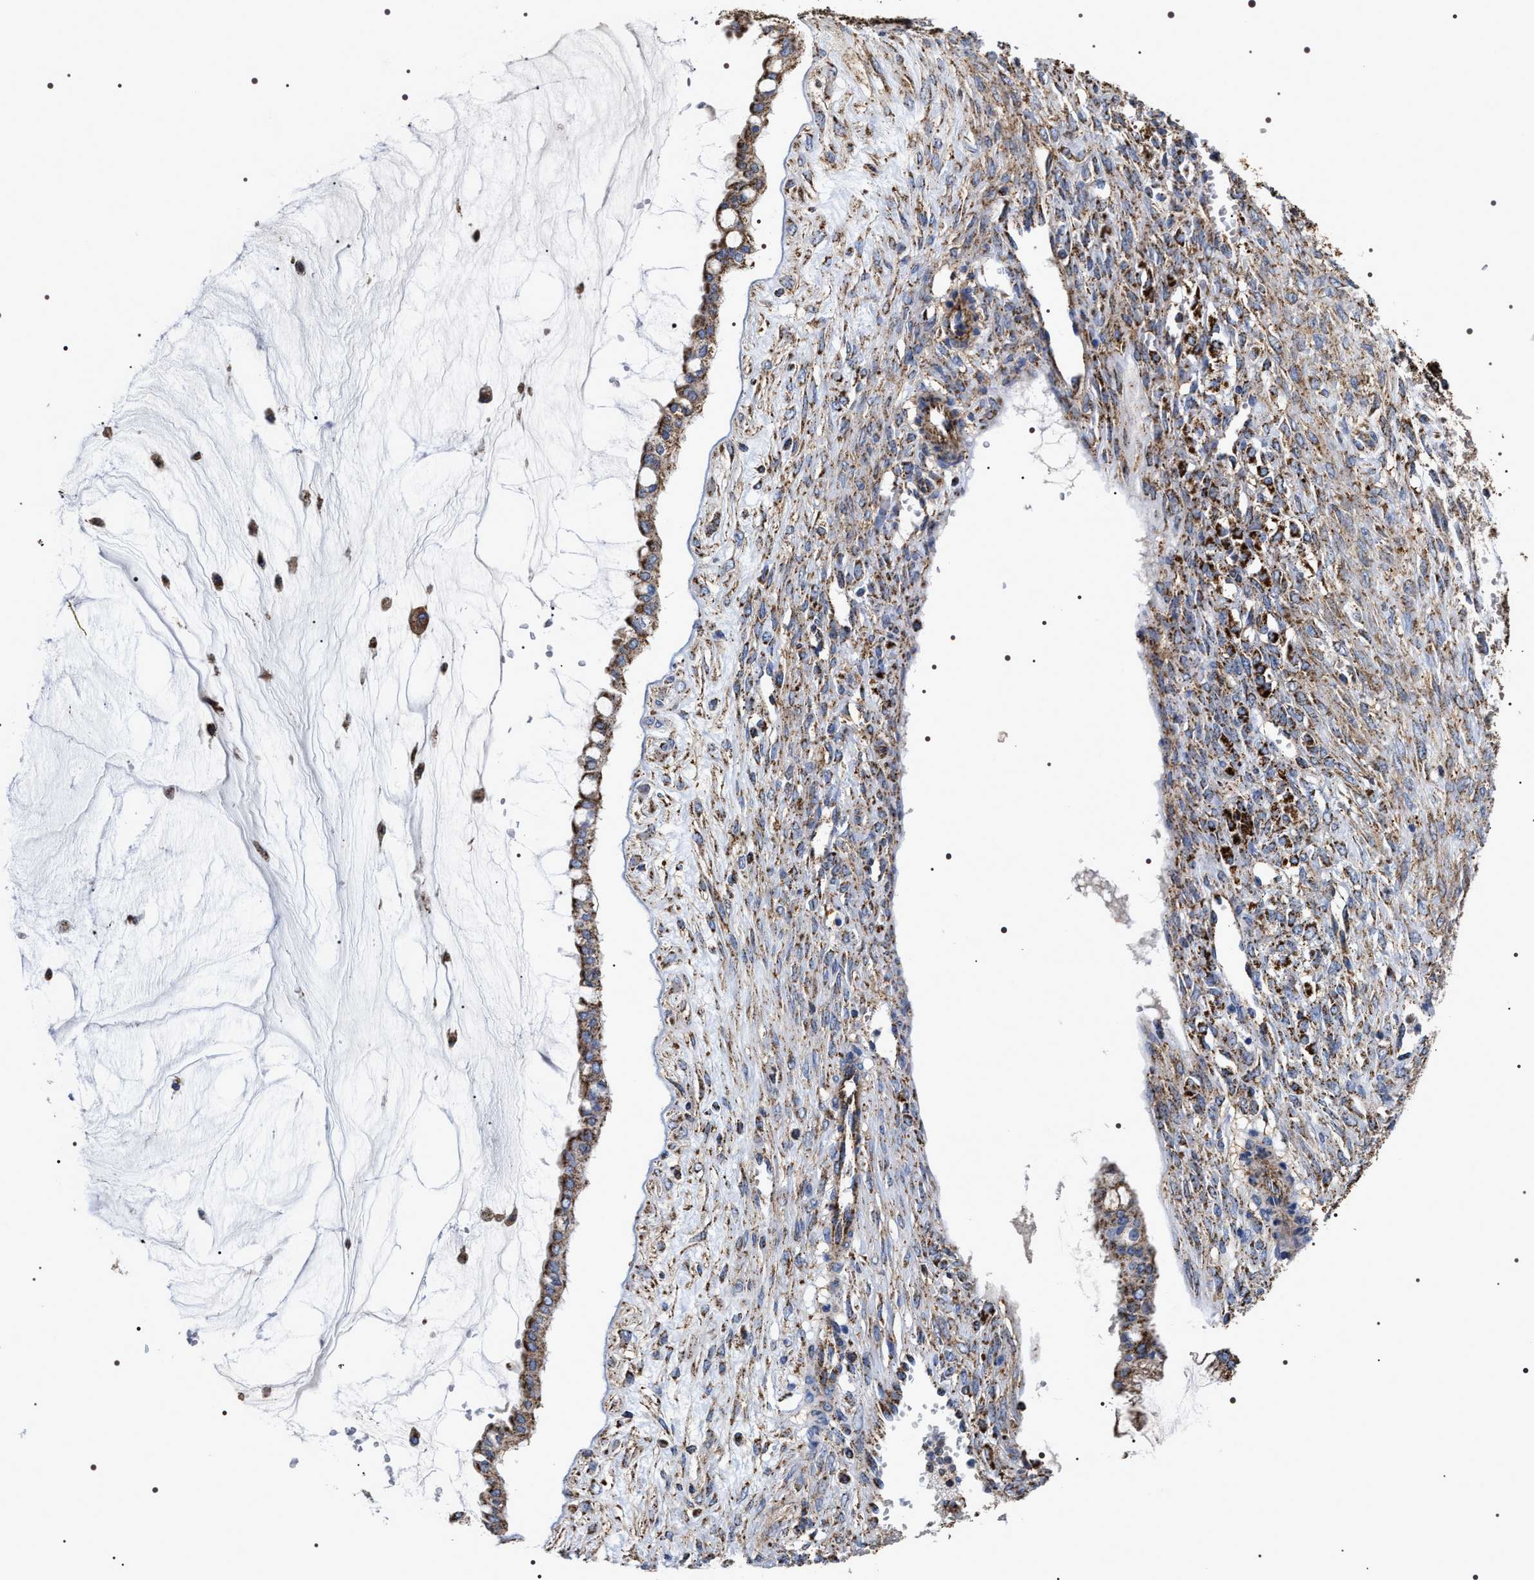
{"staining": {"intensity": "strong", "quantity": ">75%", "location": "cytoplasmic/membranous"}, "tissue": "ovarian cancer", "cell_type": "Tumor cells", "image_type": "cancer", "snomed": [{"axis": "morphology", "description": "Cystadenocarcinoma, mucinous, NOS"}, {"axis": "topography", "description": "Ovary"}], "caption": "DAB immunohistochemical staining of ovarian cancer (mucinous cystadenocarcinoma) reveals strong cytoplasmic/membranous protein expression in approximately >75% of tumor cells. (DAB IHC with brightfield microscopy, high magnification).", "gene": "COG5", "patient": {"sex": "female", "age": 73}}